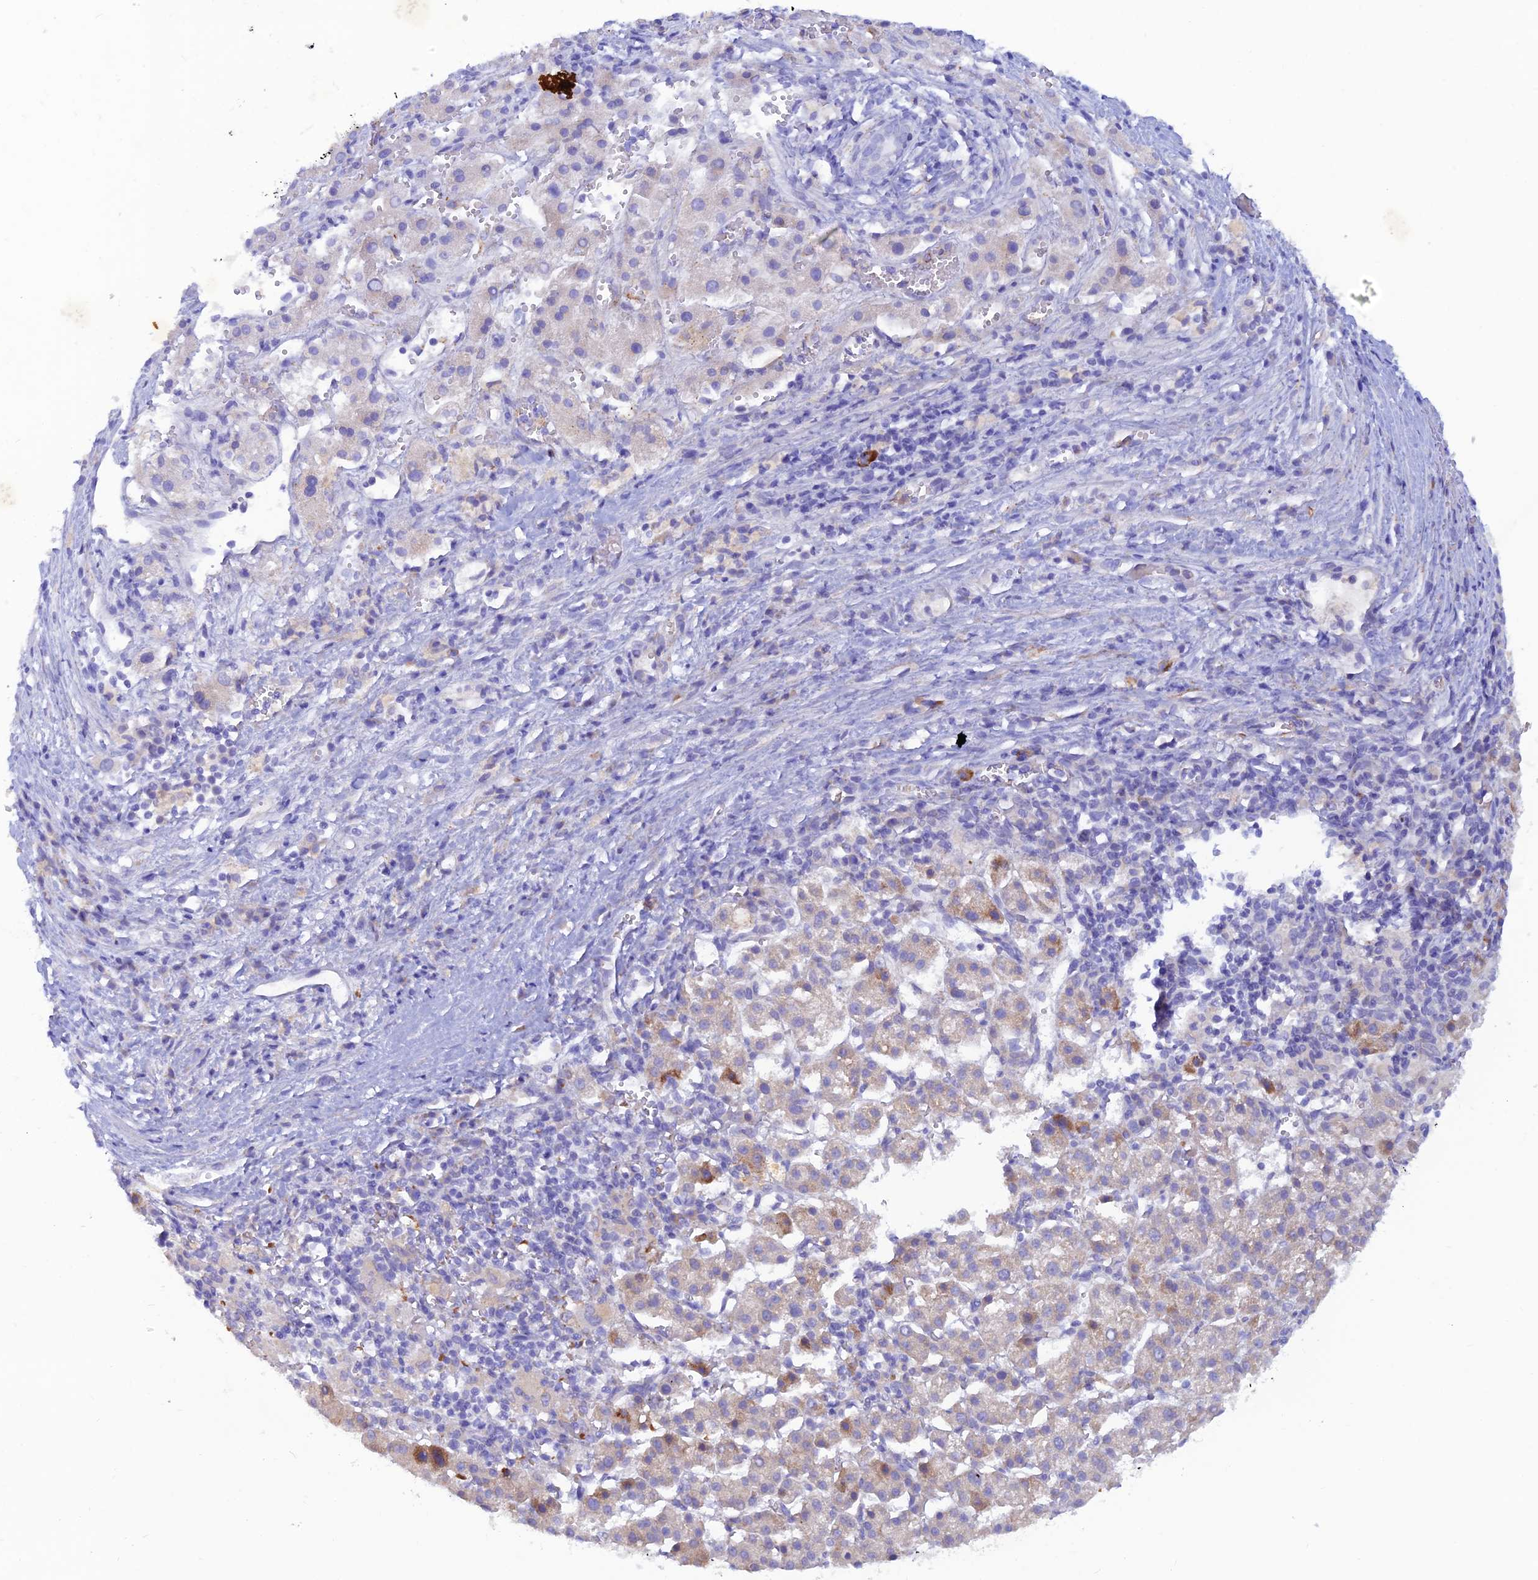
{"staining": {"intensity": "weak", "quantity": "<25%", "location": "cytoplasmic/membranous"}, "tissue": "liver cancer", "cell_type": "Tumor cells", "image_type": "cancer", "snomed": [{"axis": "morphology", "description": "Carcinoma, Hepatocellular, NOS"}, {"axis": "topography", "description": "Liver"}], "caption": "Liver cancer stained for a protein using immunohistochemistry reveals no expression tumor cells.", "gene": "GMCL1", "patient": {"sex": "female", "age": 58}}